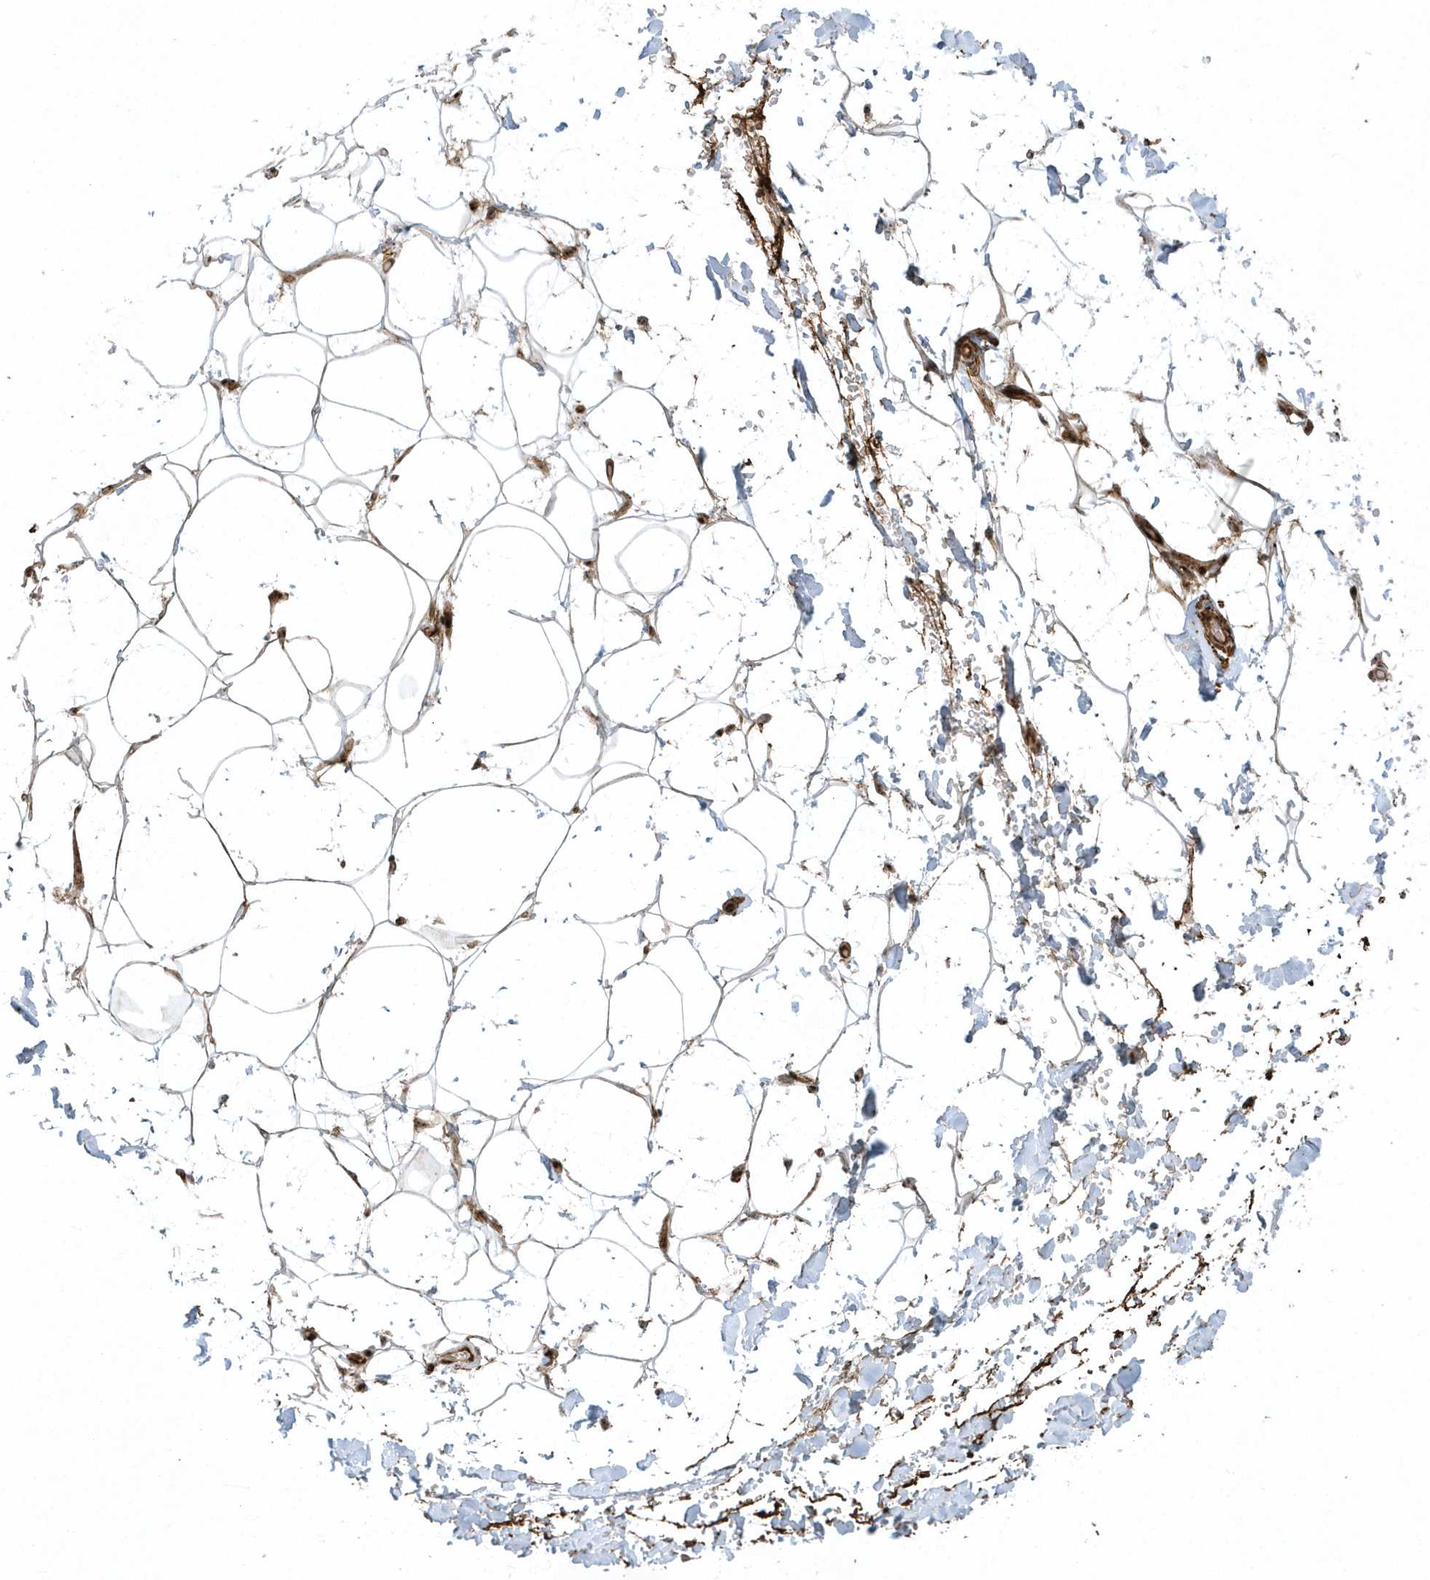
{"staining": {"intensity": "moderate", "quantity": ">75%", "location": "cytoplasmic/membranous,nuclear"}, "tissue": "adipose tissue", "cell_type": "Adipocytes", "image_type": "normal", "snomed": [{"axis": "morphology", "description": "Normal tissue, NOS"}, {"axis": "topography", "description": "Breast"}], "caption": "Protein expression analysis of benign human adipose tissue reveals moderate cytoplasmic/membranous,nuclear expression in about >75% of adipocytes.", "gene": "MASP2", "patient": {"sex": "female", "age": 26}}